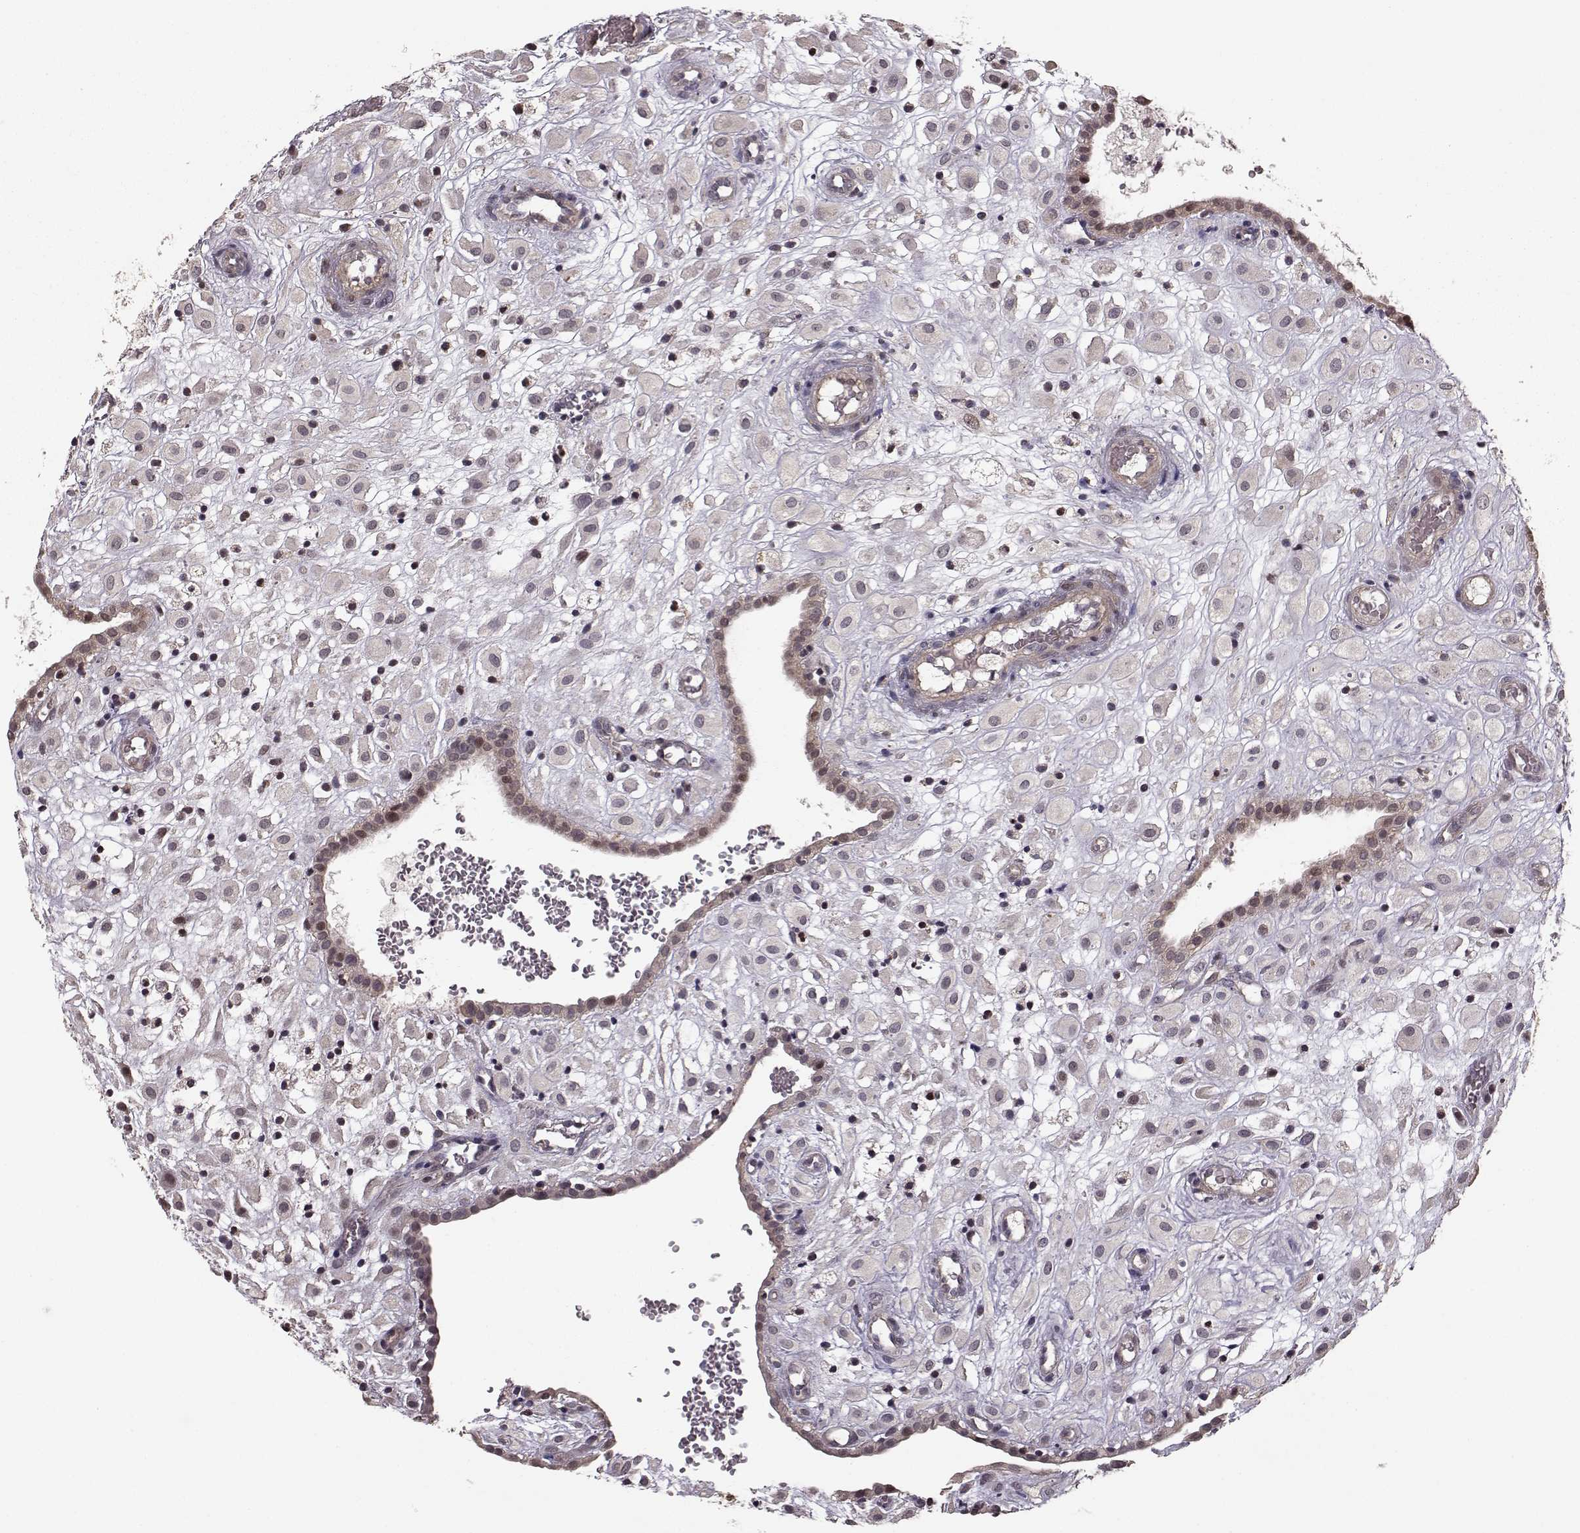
{"staining": {"intensity": "negative", "quantity": "none", "location": "none"}, "tissue": "placenta", "cell_type": "Decidual cells", "image_type": "normal", "snomed": [{"axis": "morphology", "description": "Normal tissue, NOS"}, {"axis": "topography", "description": "Placenta"}], "caption": "This is a histopathology image of IHC staining of benign placenta, which shows no staining in decidual cells. (DAB (3,3'-diaminobenzidine) immunohistochemistry (IHC) with hematoxylin counter stain).", "gene": "BACH2", "patient": {"sex": "female", "age": 24}}